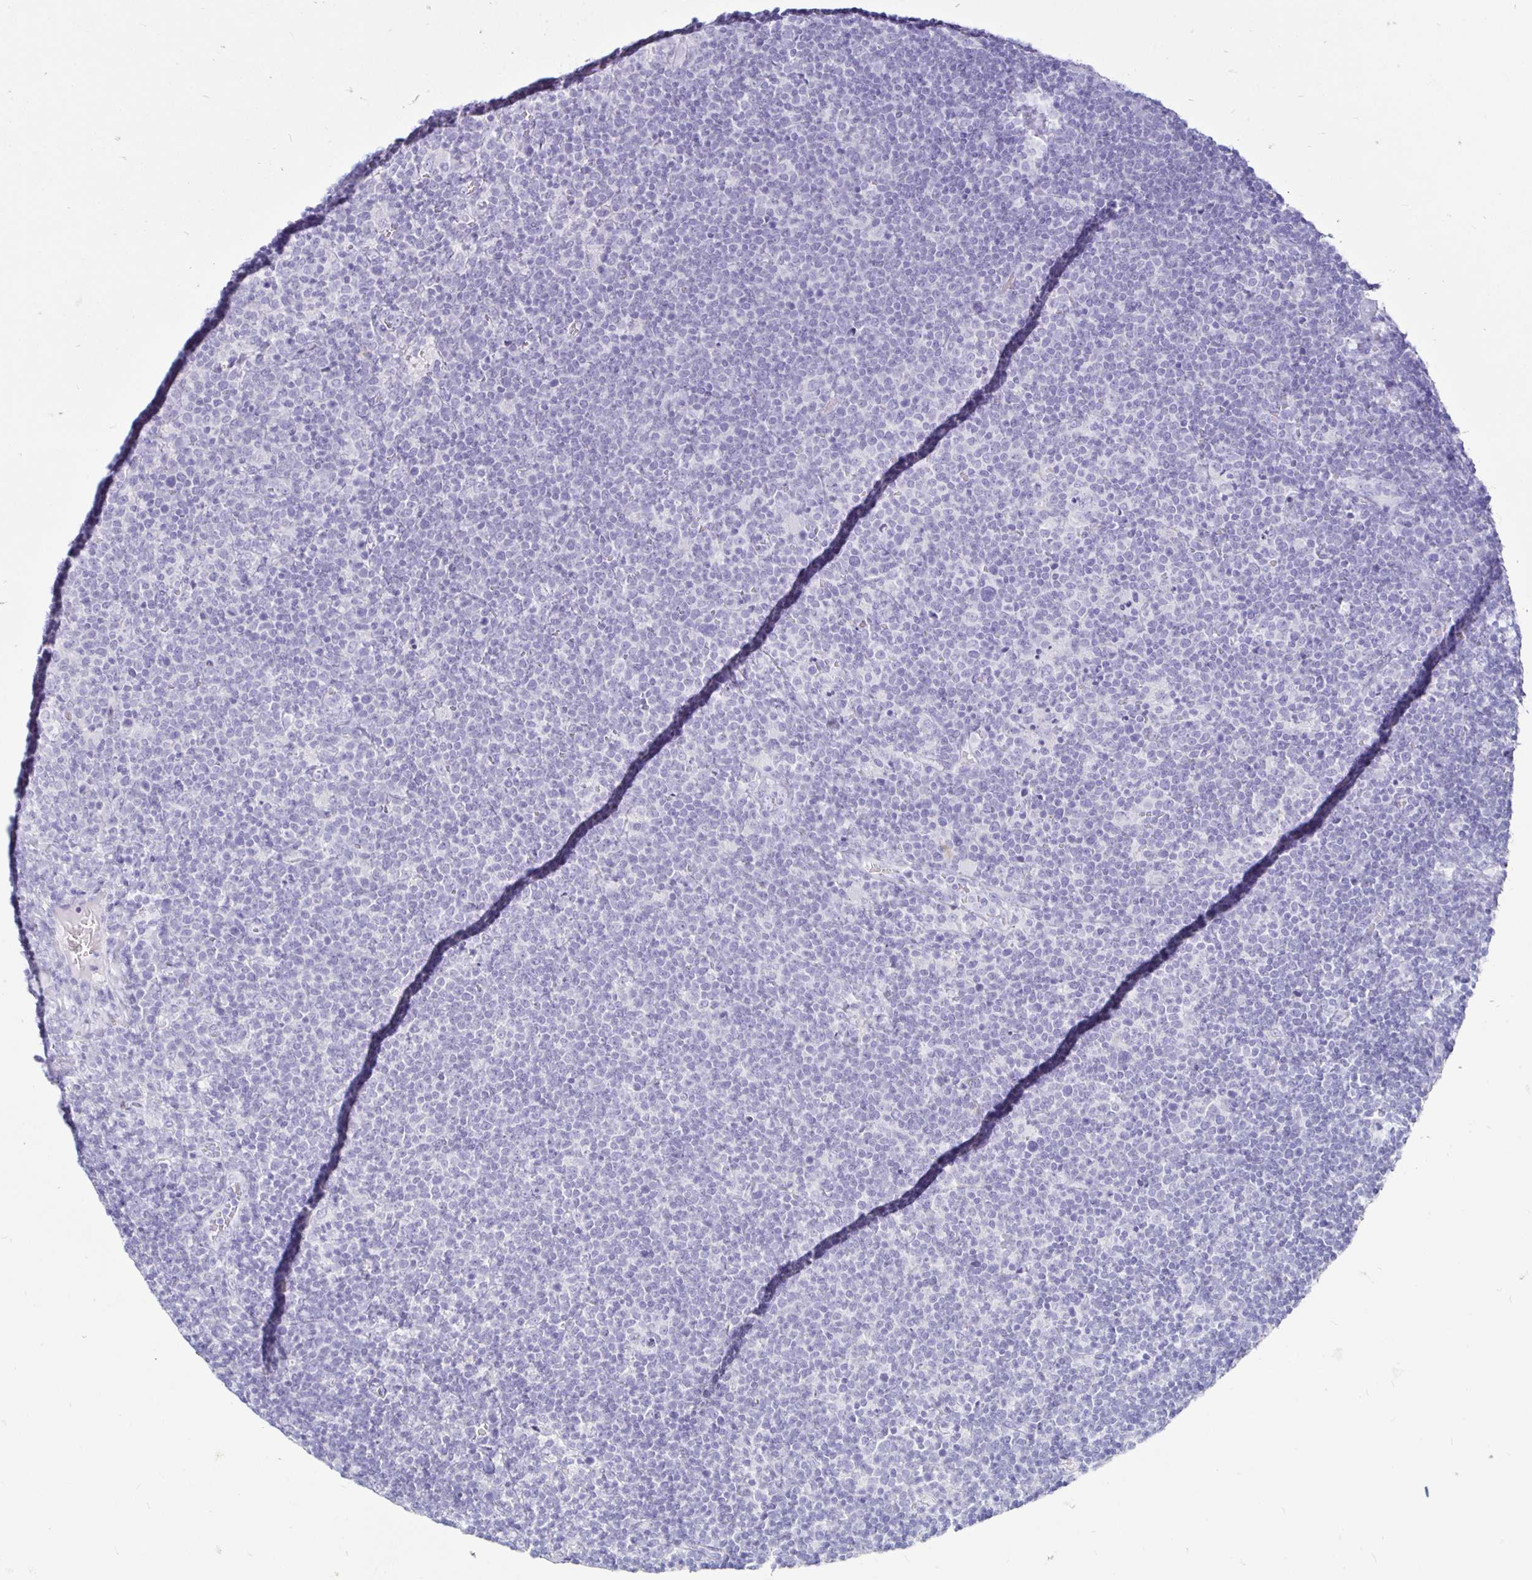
{"staining": {"intensity": "negative", "quantity": "none", "location": "none"}, "tissue": "lymphoma", "cell_type": "Tumor cells", "image_type": "cancer", "snomed": [{"axis": "morphology", "description": "Malignant lymphoma, non-Hodgkin's type, High grade"}, {"axis": "topography", "description": "Lymph node"}], "caption": "Tumor cells show no significant staining in high-grade malignant lymphoma, non-Hodgkin's type.", "gene": "TIMP1", "patient": {"sex": "male", "age": 61}}